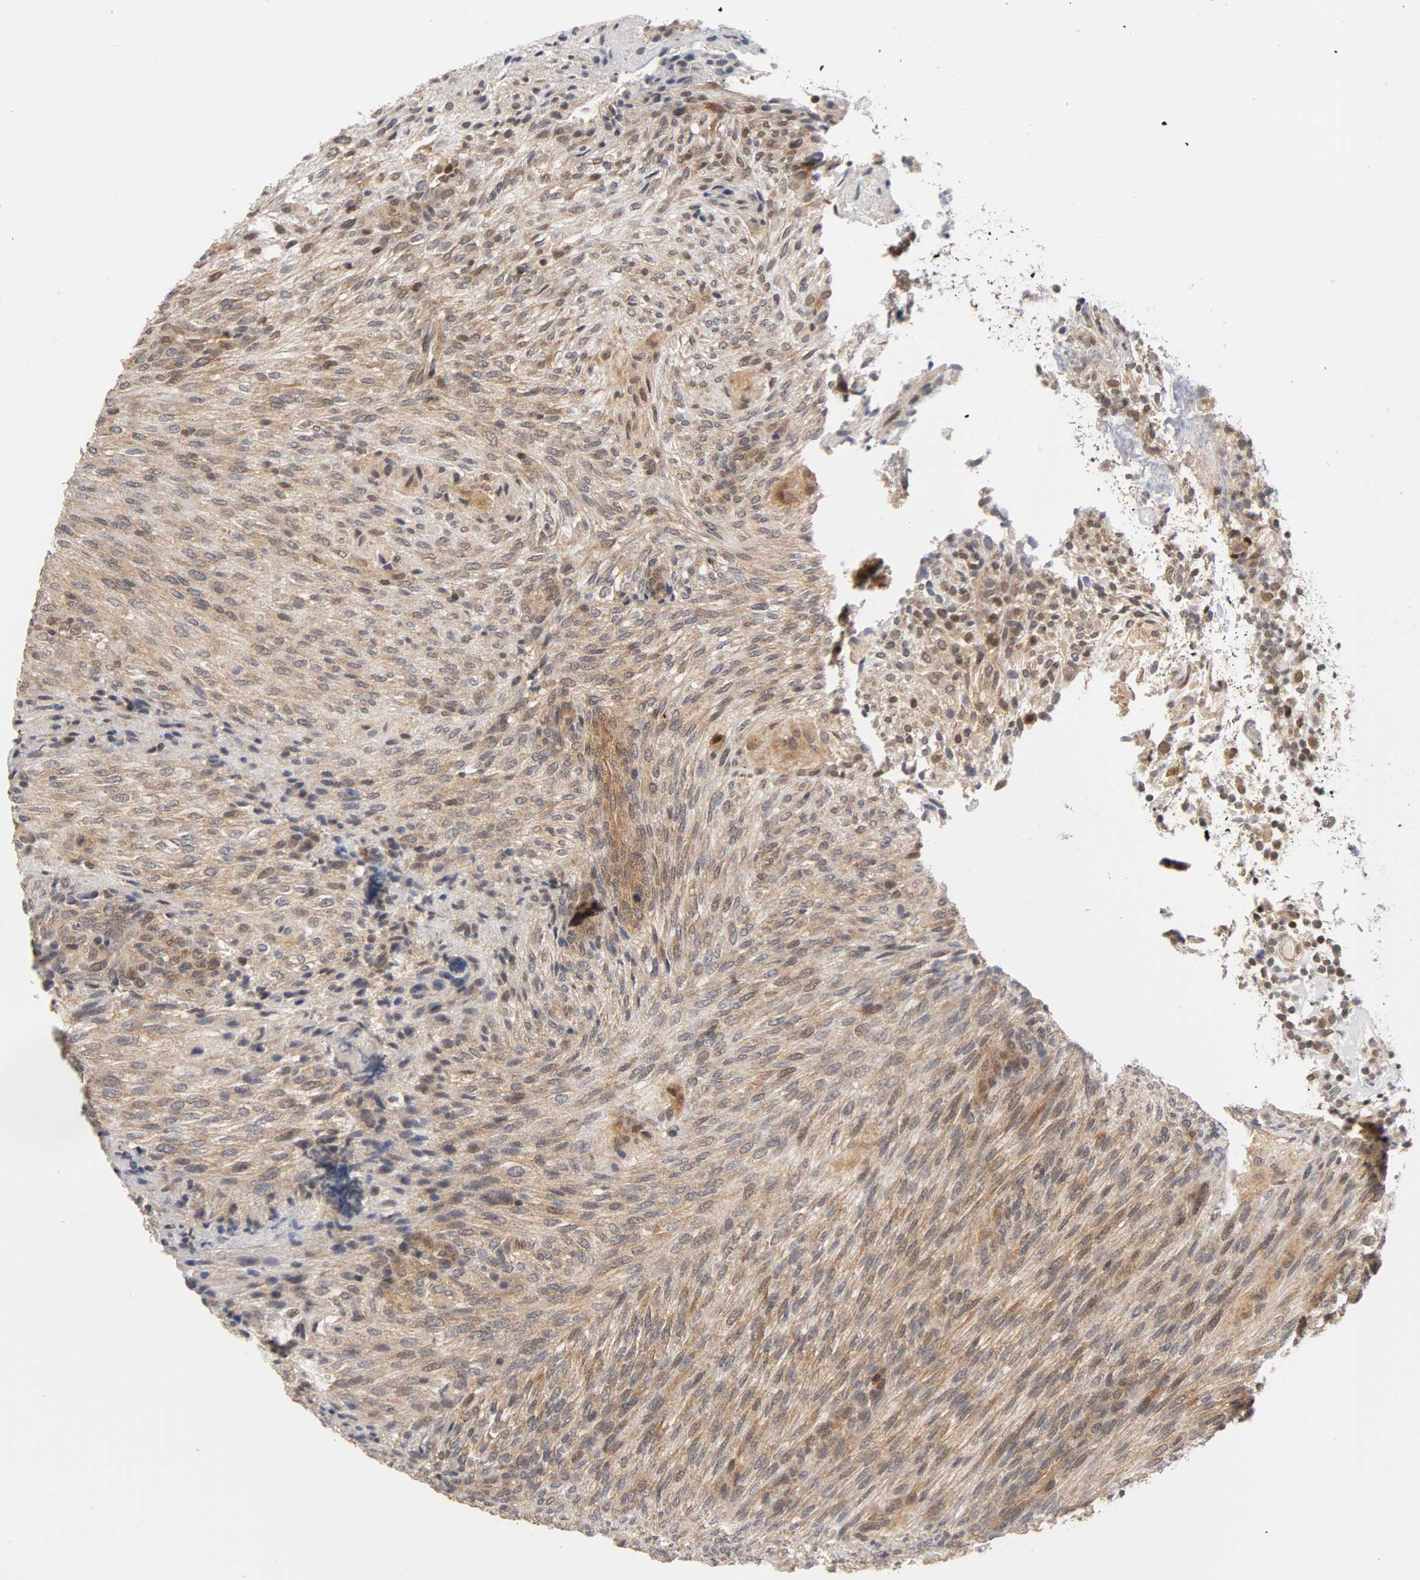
{"staining": {"intensity": "moderate", "quantity": ">75%", "location": "cytoplasmic/membranous,nuclear"}, "tissue": "glioma", "cell_type": "Tumor cells", "image_type": "cancer", "snomed": [{"axis": "morphology", "description": "Glioma, malignant, High grade"}, {"axis": "topography", "description": "Cerebral cortex"}], "caption": "Glioma stained with a protein marker shows moderate staining in tumor cells.", "gene": "UBE2M", "patient": {"sex": "female", "age": 55}}